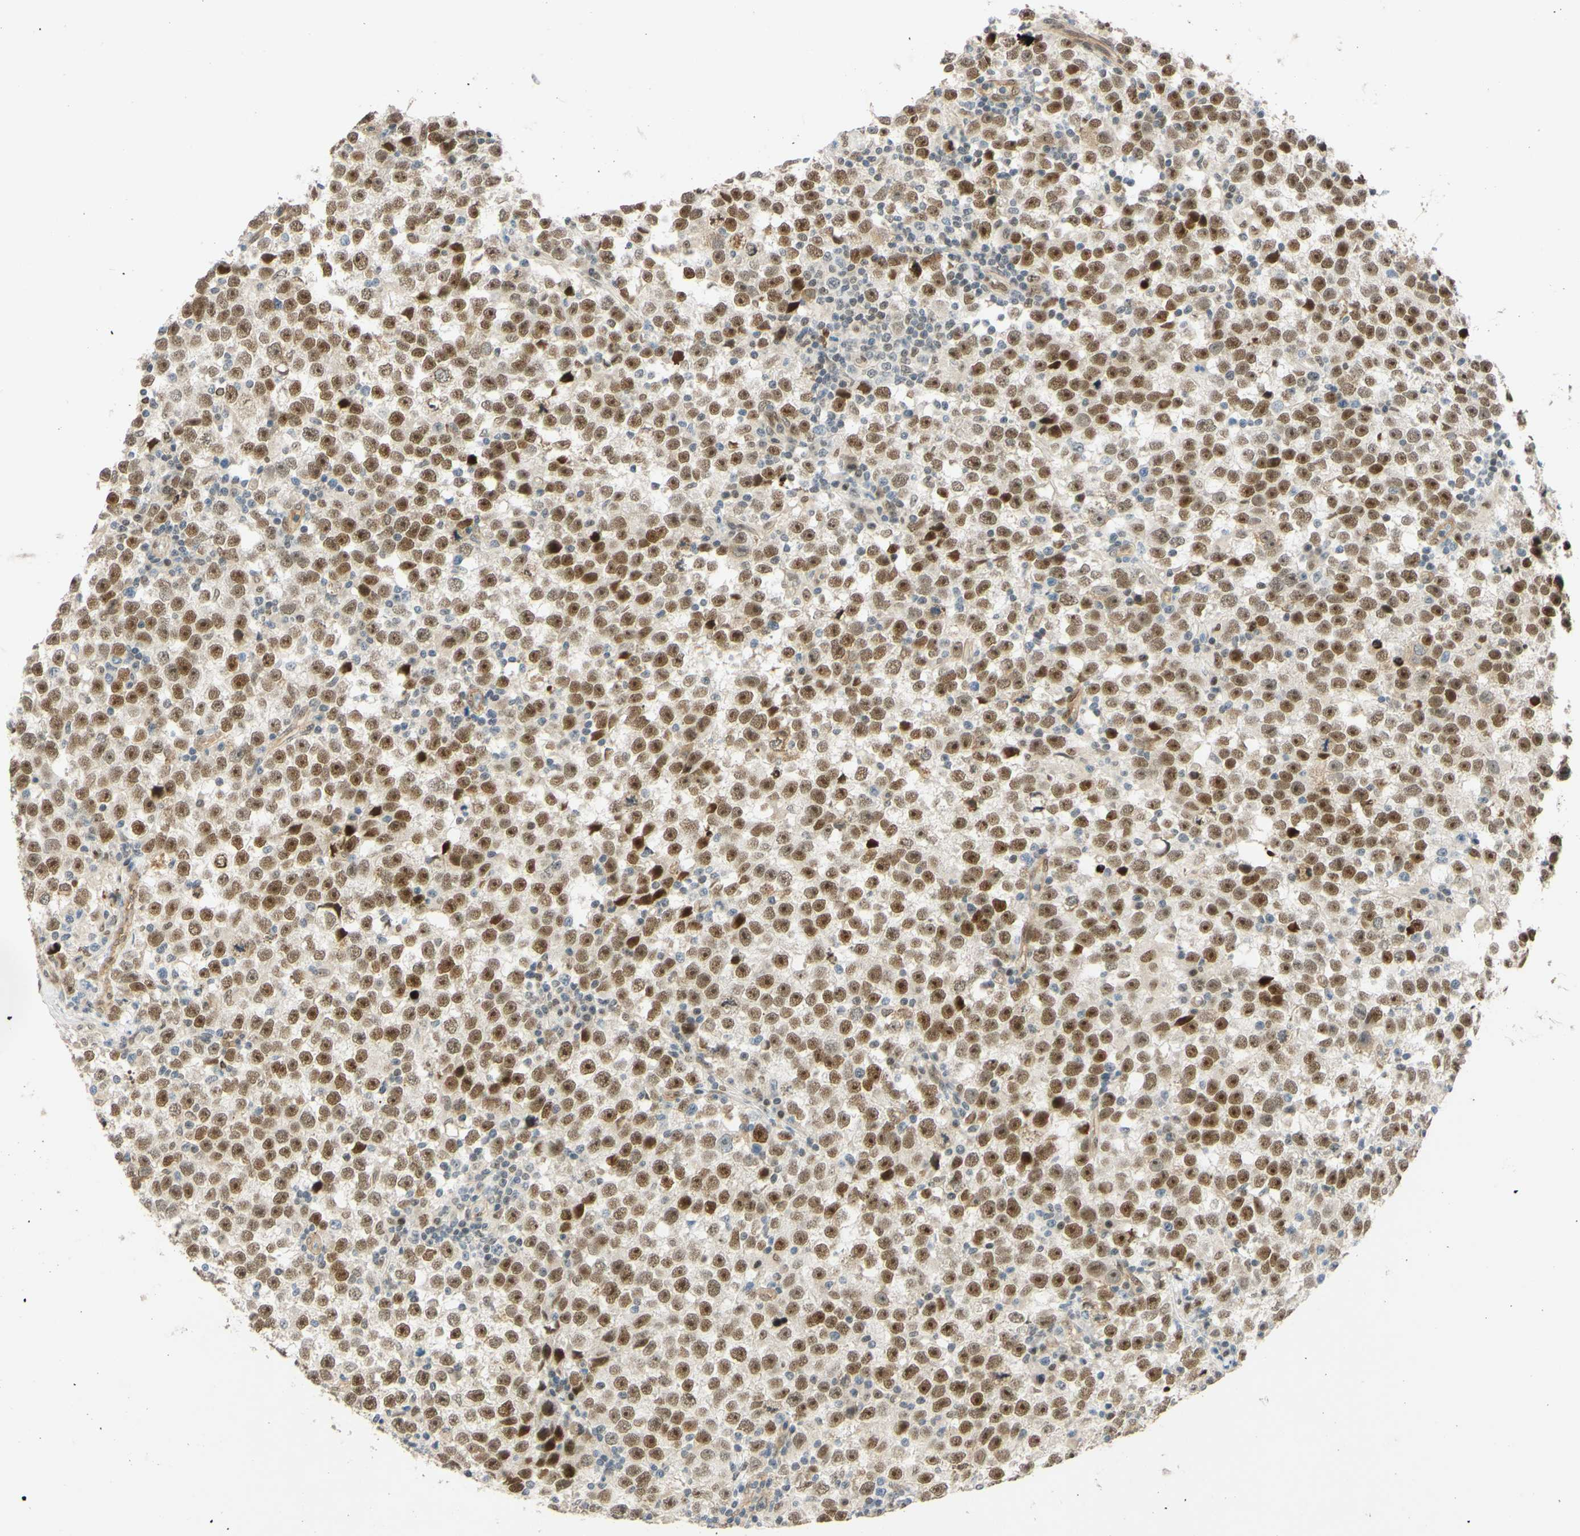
{"staining": {"intensity": "moderate", "quantity": ">75%", "location": "nuclear"}, "tissue": "testis cancer", "cell_type": "Tumor cells", "image_type": "cancer", "snomed": [{"axis": "morphology", "description": "Seminoma, NOS"}, {"axis": "topography", "description": "Testis"}], "caption": "Protein analysis of testis cancer (seminoma) tissue exhibits moderate nuclear expression in approximately >75% of tumor cells. The staining was performed using DAB, with brown indicating positive protein expression. Nuclei are stained blue with hematoxylin.", "gene": "POLB", "patient": {"sex": "male", "age": 43}}